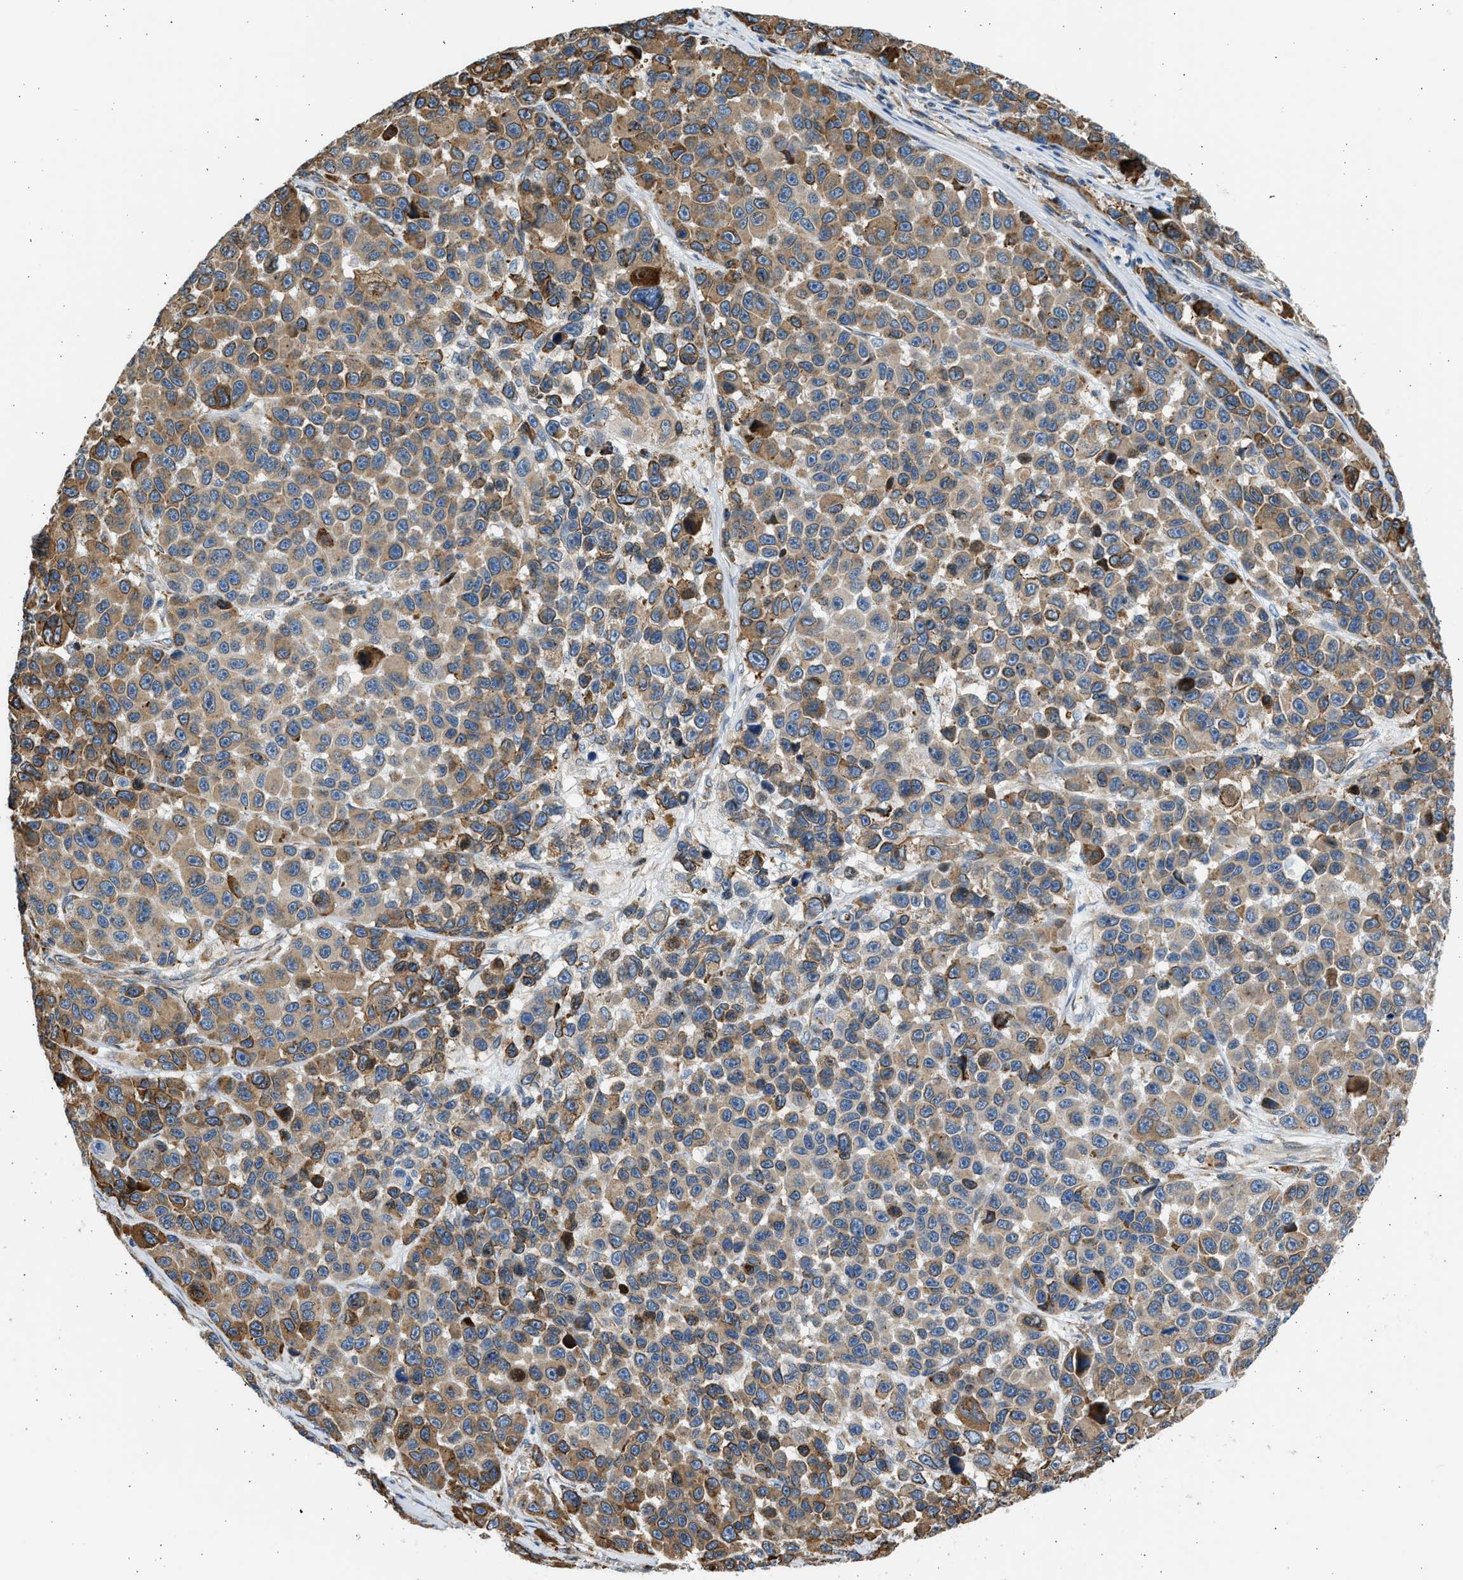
{"staining": {"intensity": "moderate", "quantity": ">75%", "location": "cytoplasmic/membranous"}, "tissue": "melanoma", "cell_type": "Tumor cells", "image_type": "cancer", "snomed": [{"axis": "morphology", "description": "Malignant melanoma, NOS"}, {"axis": "topography", "description": "Skin"}], "caption": "The photomicrograph reveals a brown stain indicating the presence of a protein in the cytoplasmic/membranous of tumor cells in melanoma.", "gene": "PLD2", "patient": {"sex": "male", "age": 53}}